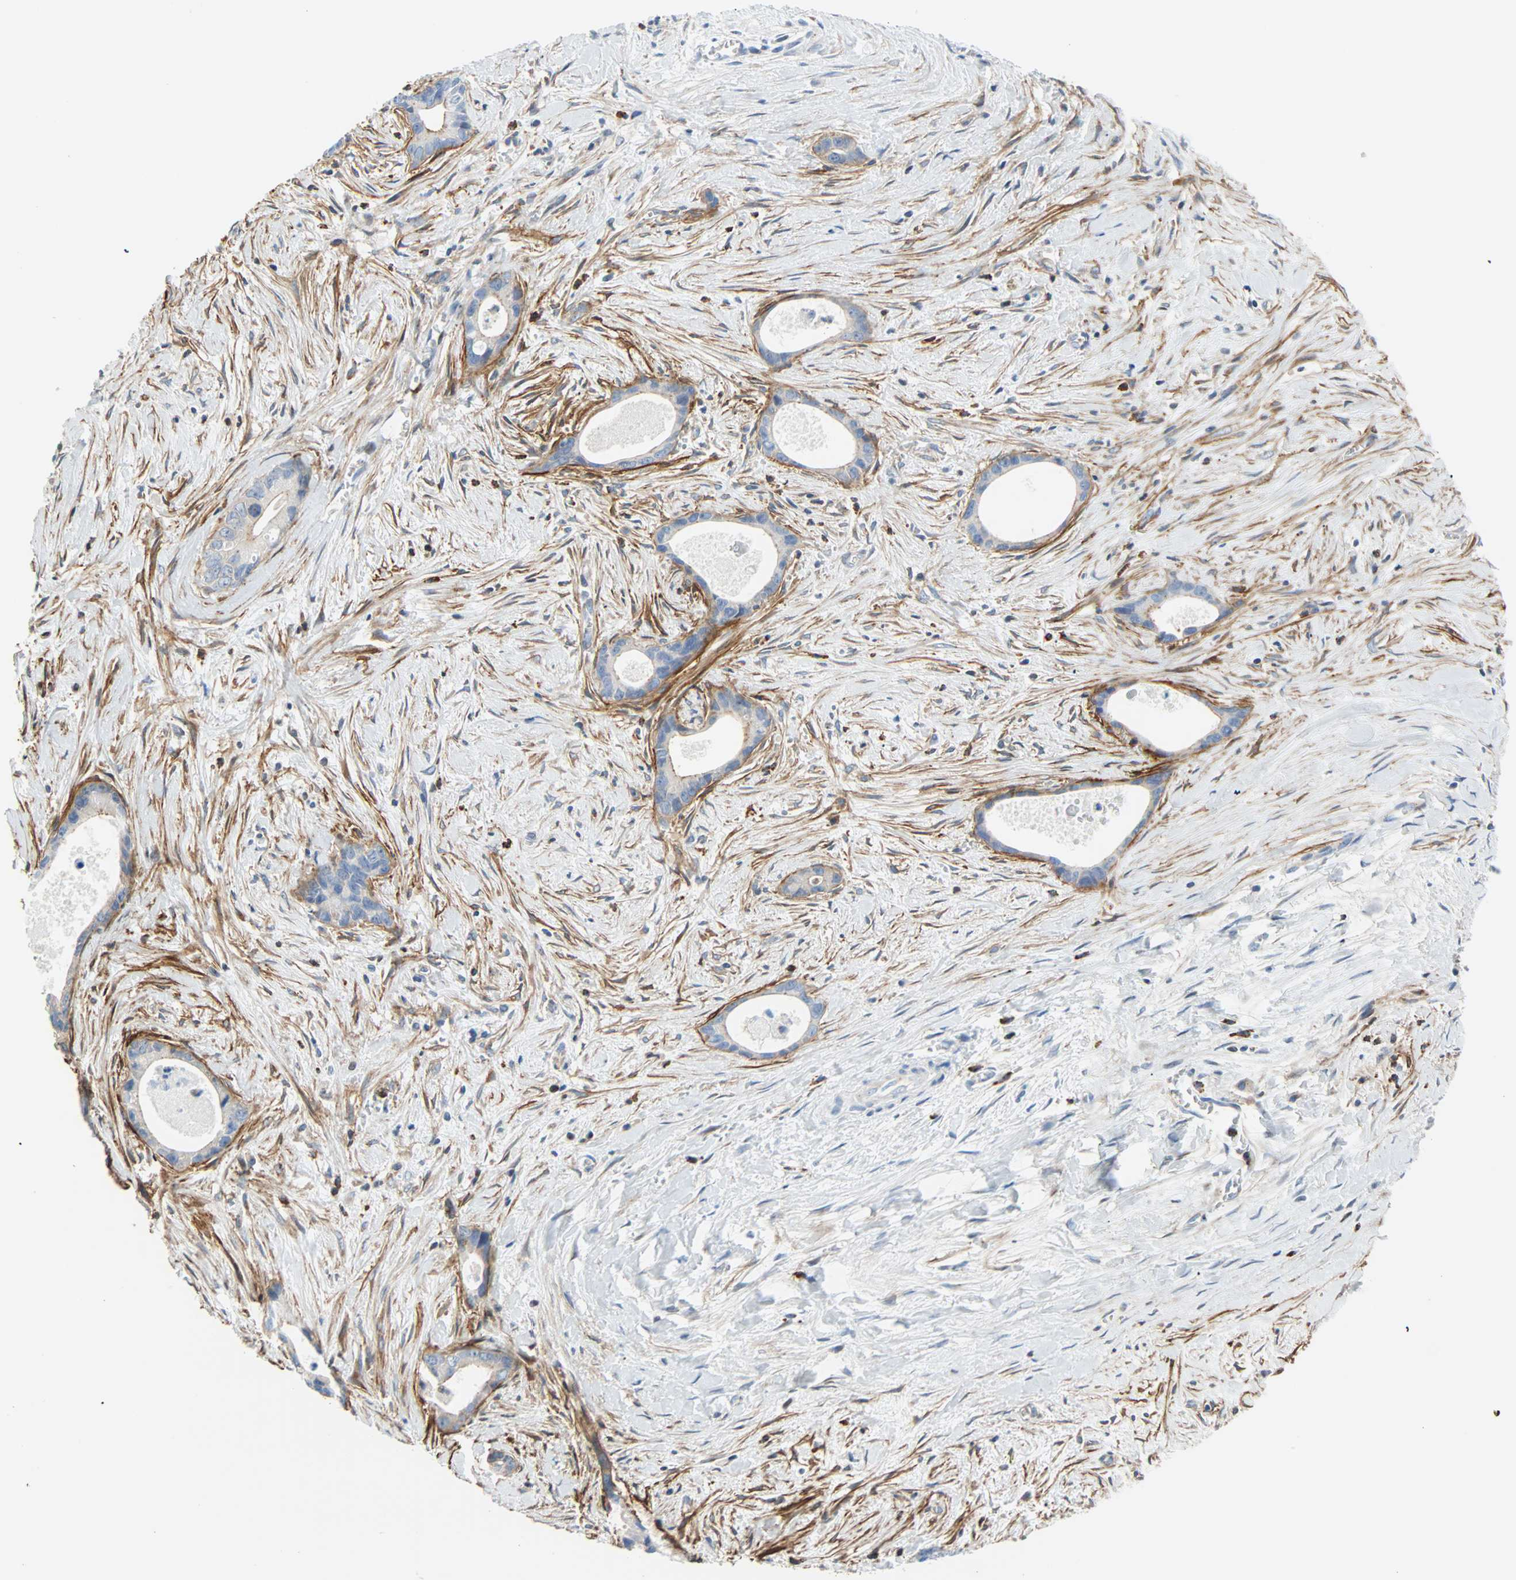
{"staining": {"intensity": "negative", "quantity": "none", "location": "none"}, "tissue": "liver cancer", "cell_type": "Tumor cells", "image_type": "cancer", "snomed": [{"axis": "morphology", "description": "Cholangiocarcinoma"}, {"axis": "topography", "description": "Liver"}], "caption": "Histopathology image shows no significant protein expression in tumor cells of liver cholangiocarcinoma.", "gene": "PDPN", "patient": {"sex": "female", "age": 55}}